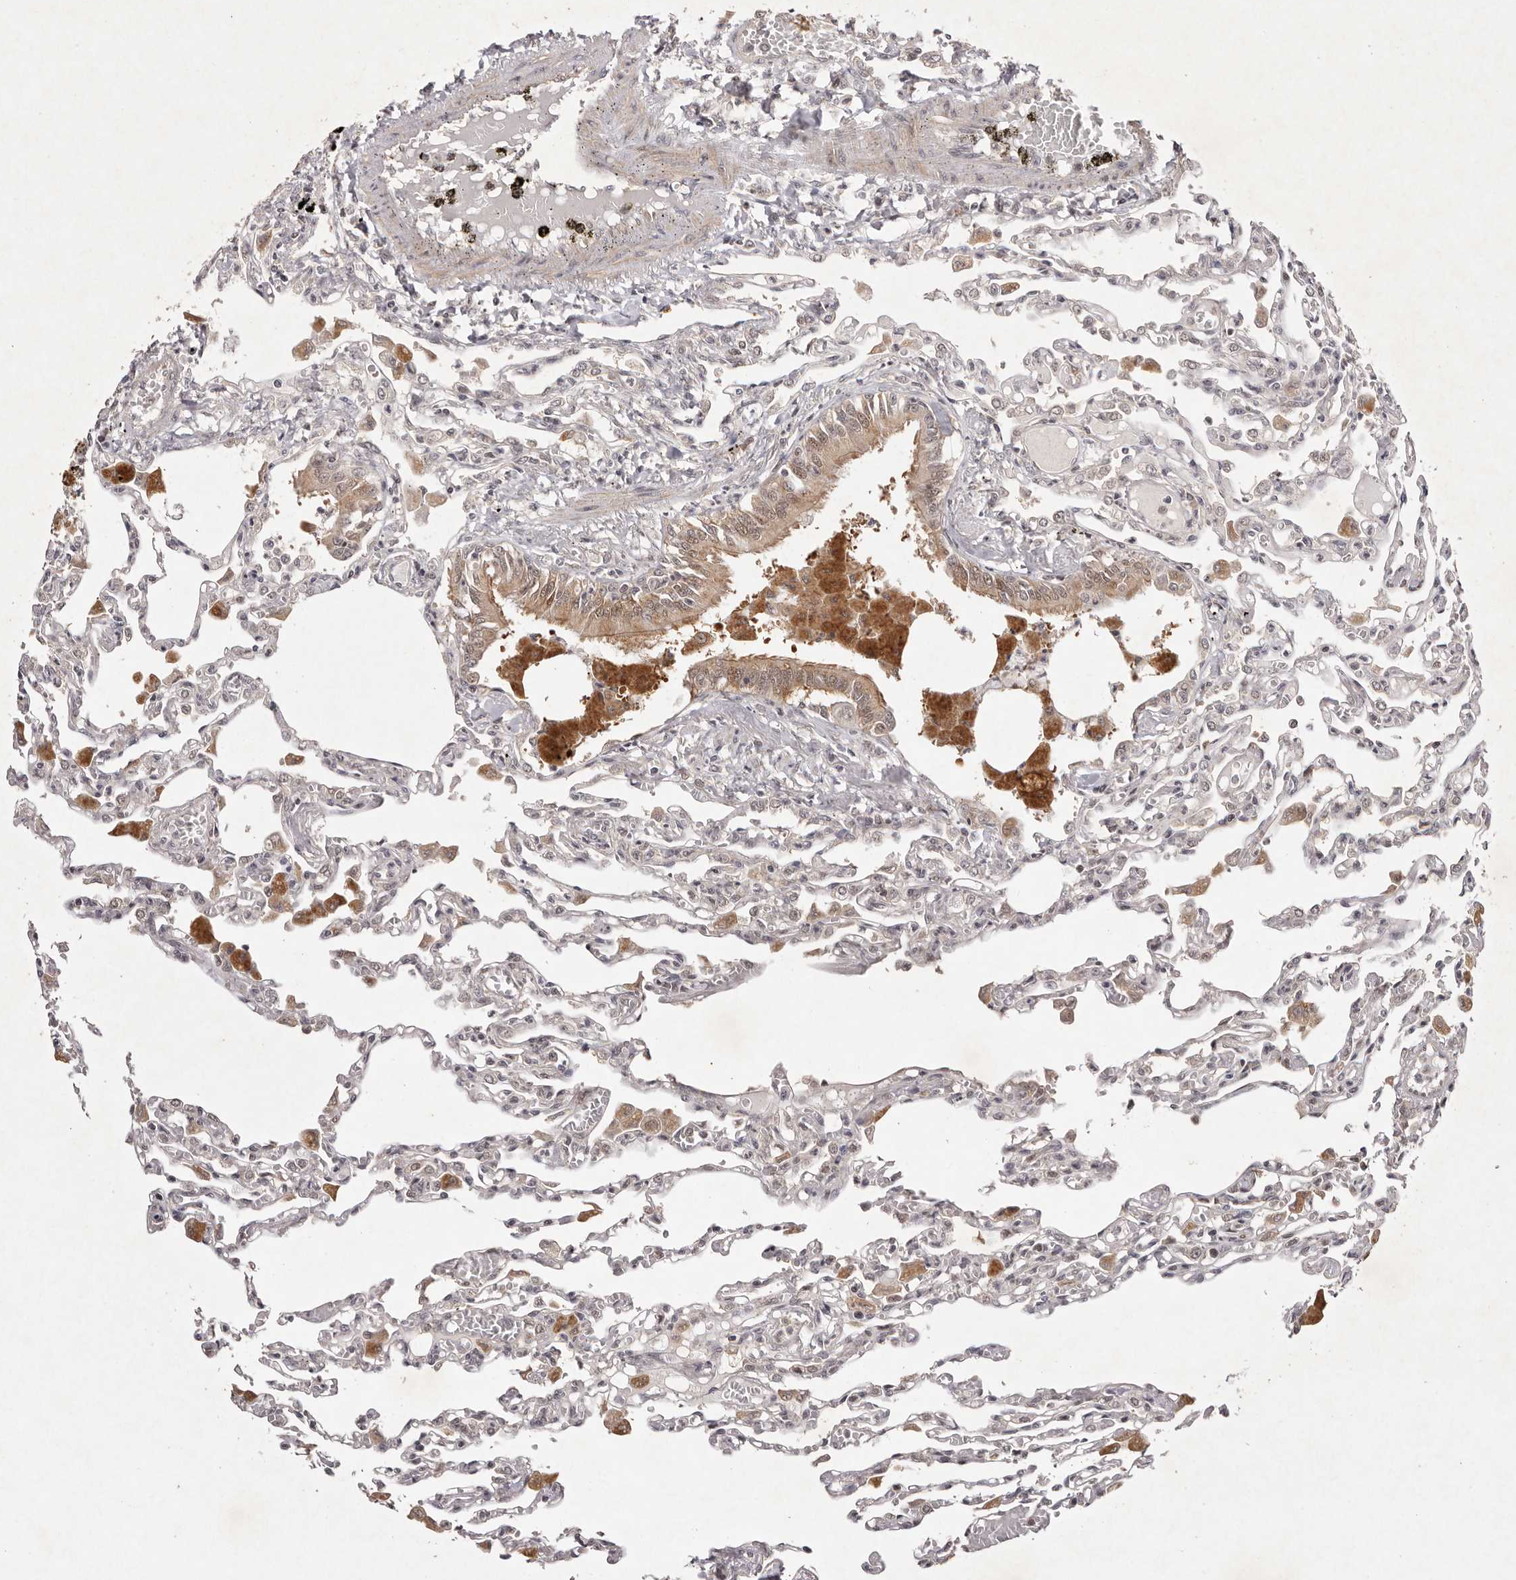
{"staining": {"intensity": "weak", "quantity": "25%-75%", "location": "cytoplasmic/membranous"}, "tissue": "lung", "cell_type": "Alveolar cells", "image_type": "normal", "snomed": [{"axis": "morphology", "description": "Normal tissue, NOS"}, {"axis": "topography", "description": "Bronchus"}, {"axis": "topography", "description": "Lung"}], "caption": "A brown stain highlights weak cytoplasmic/membranous expression of a protein in alveolar cells of benign human lung.", "gene": "BUD31", "patient": {"sex": "female", "age": 49}}